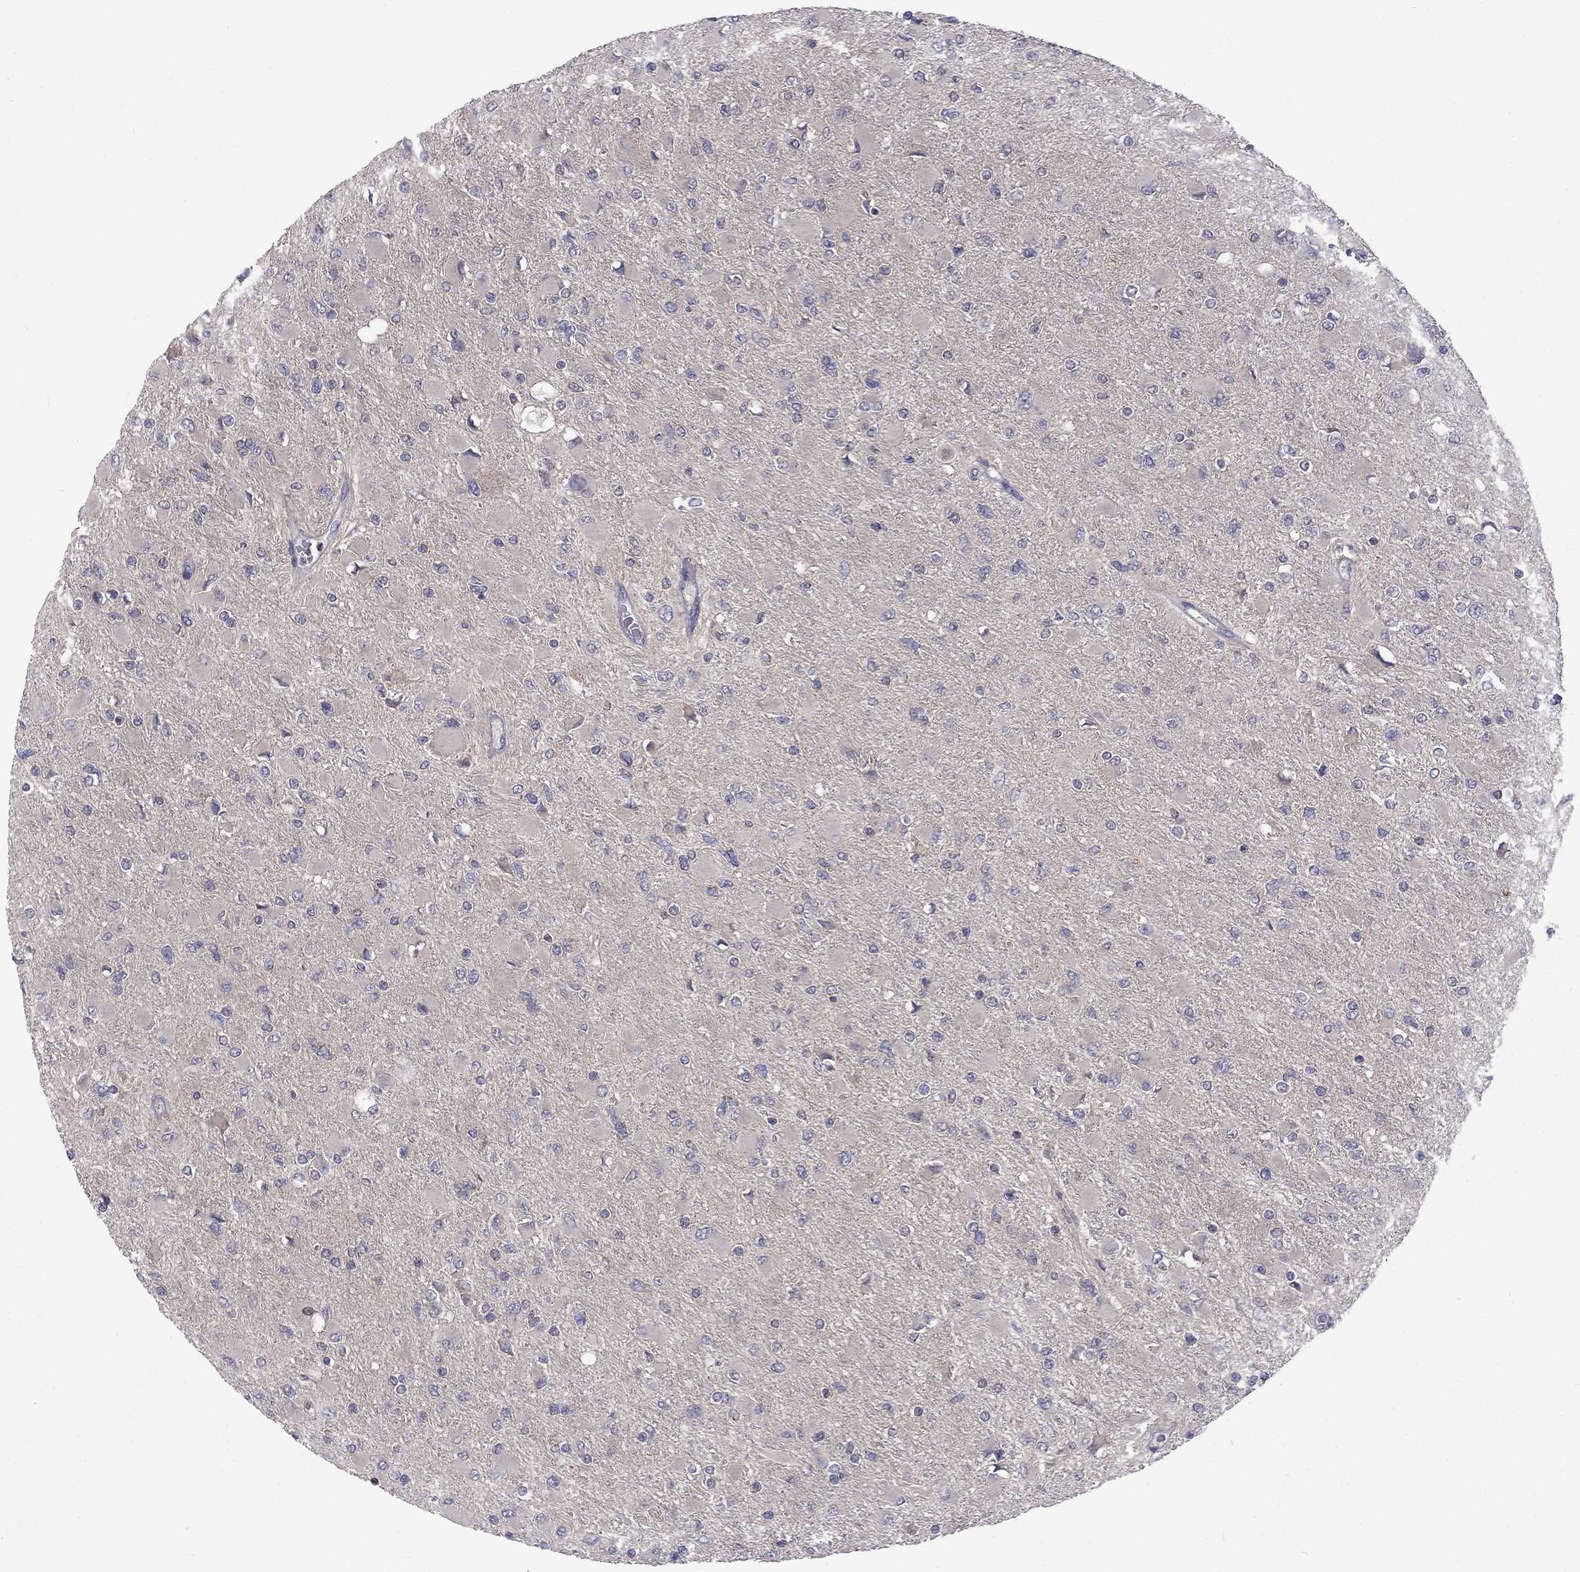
{"staining": {"intensity": "negative", "quantity": "none", "location": "none"}, "tissue": "glioma", "cell_type": "Tumor cells", "image_type": "cancer", "snomed": [{"axis": "morphology", "description": "Glioma, malignant, High grade"}, {"axis": "topography", "description": "Cerebral cortex"}], "caption": "Tumor cells show no significant staining in glioma.", "gene": "SLC39A14", "patient": {"sex": "female", "age": 36}}